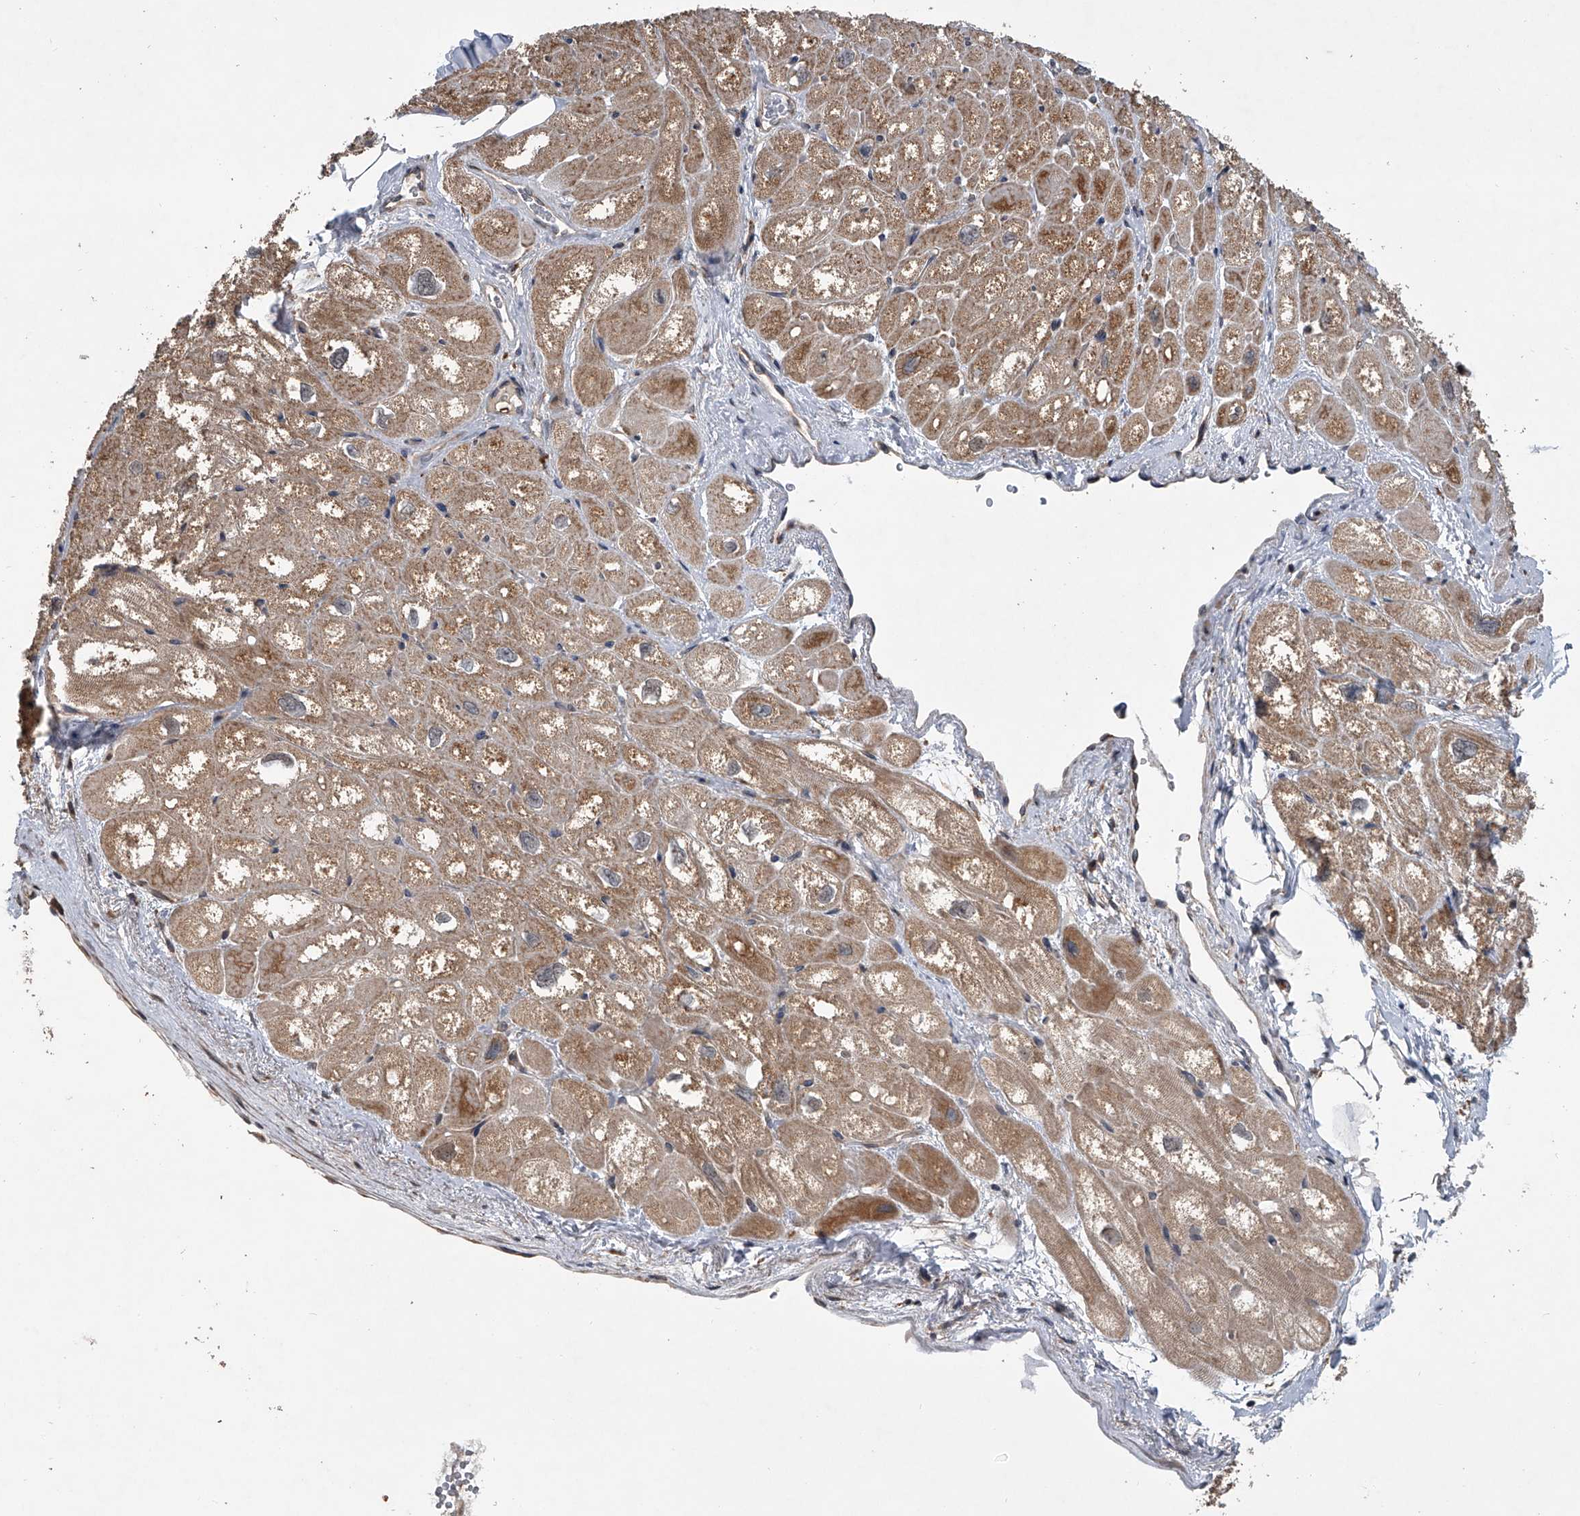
{"staining": {"intensity": "moderate", "quantity": ">75%", "location": "cytoplasmic/membranous"}, "tissue": "heart muscle", "cell_type": "Cardiomyocytes", "image_type": "normal", "snomed": [{"axis": "morphology", "description": "Normal tissue, NOS"}, {"axis": "topography", "description": "Heart"}], "caption": "This is a photomicrograph of immunohistochemistry staining of normal heart muscle, which shows moderate staining in the cytoplasmic/membranous of cardiomyocytes.", "gene": "GEMIN8", "patient": {"sex": "male", "age": 50}}